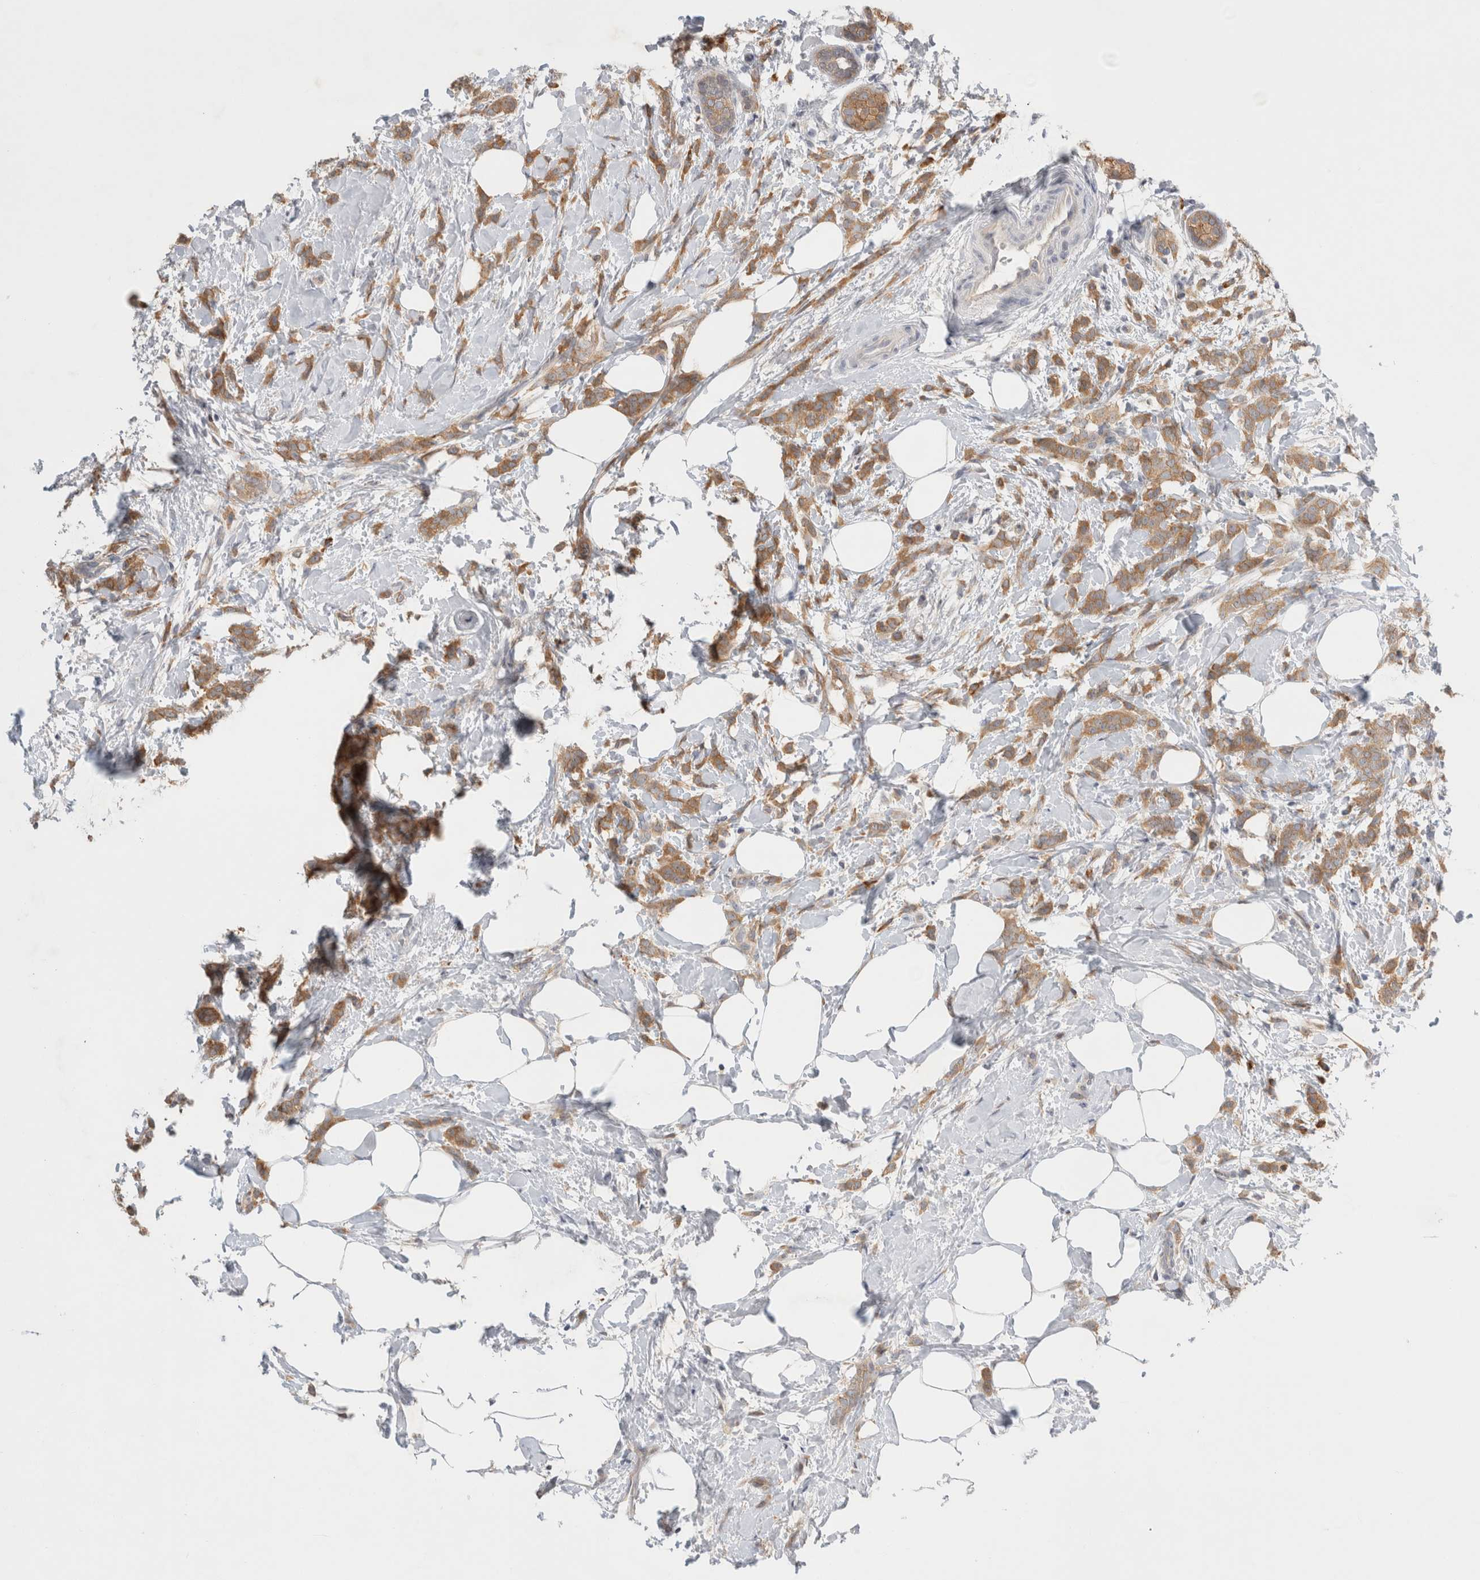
{"staining": {"intensity": "moderate", "quantity": ">75%", "location": "cytoplasmic/membranous"}, "tissue": "breast cancer", "cell_type": "Tumor cells", "image_type": "cancer", "snomed": [{"axis": "morphology", "description": "Lobular carcinoma, in situ"}, {"axis": "morphology", "description": "Lobular carcinoma"}, {"axis": "topography", "description": "Breast"}], "caption": "Moderate cytoplasmic/membranous expression is seen in approximately >75% of tumor cells in breast lobular carcinoma in situ.", "gene": "NEDD4L", "patient": {"sex": "female", "age": 41}}